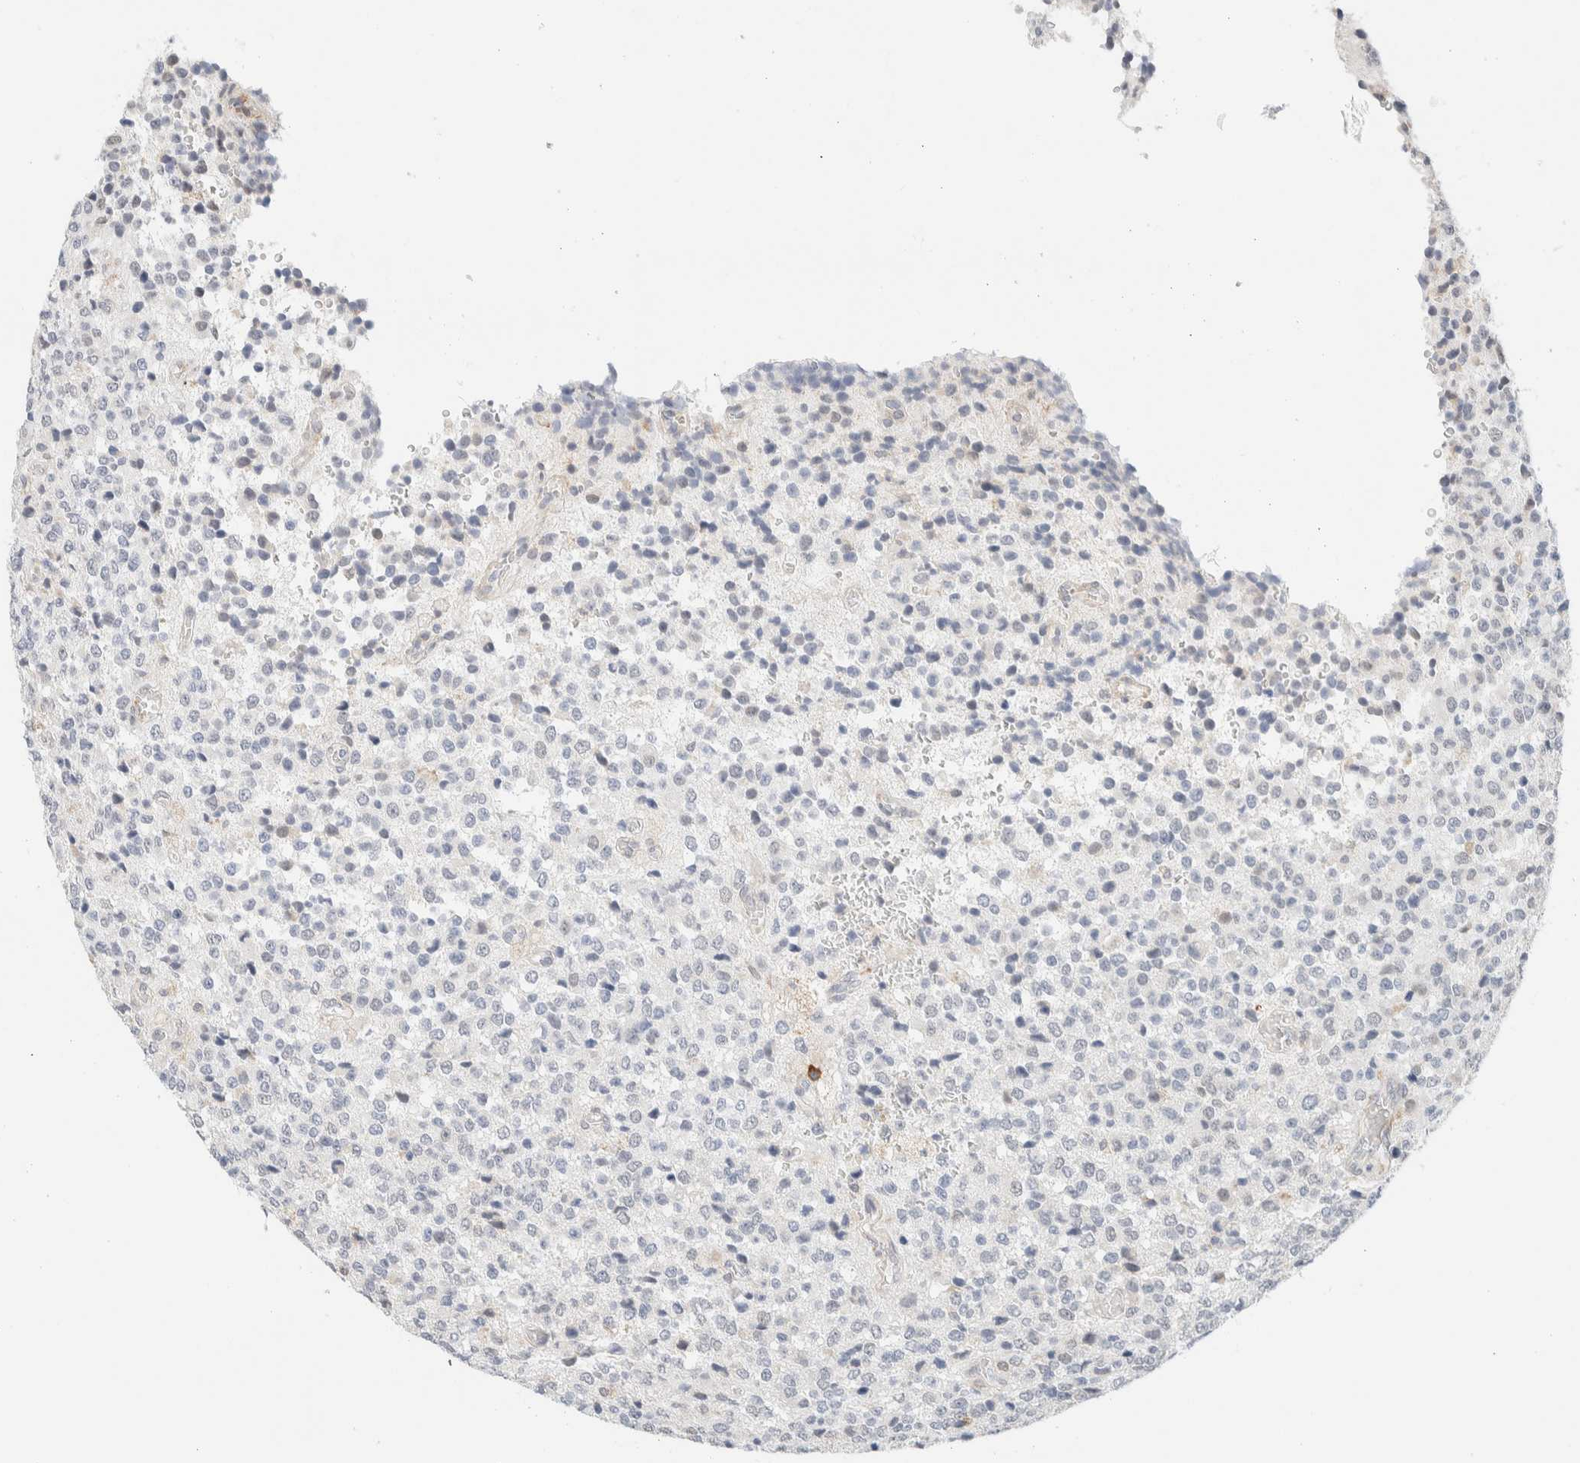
{"staining": {"intensity": "negative", "quantity": "none", "location": "none"}, "tissue": "glioma", "cell_type": "Tumor cells", "image_type": "cancer", "snomed": [{"axis": "morphology", "description": "Glioma, malignant, High grade"}, {"axis": "topography", "description": "pancreas cauda"}], "caption": "The histopathology image reveals no staining of tumor cells in glioma.", "gene": "INTS1", "patient": {"sex": "male", "age": 60}}